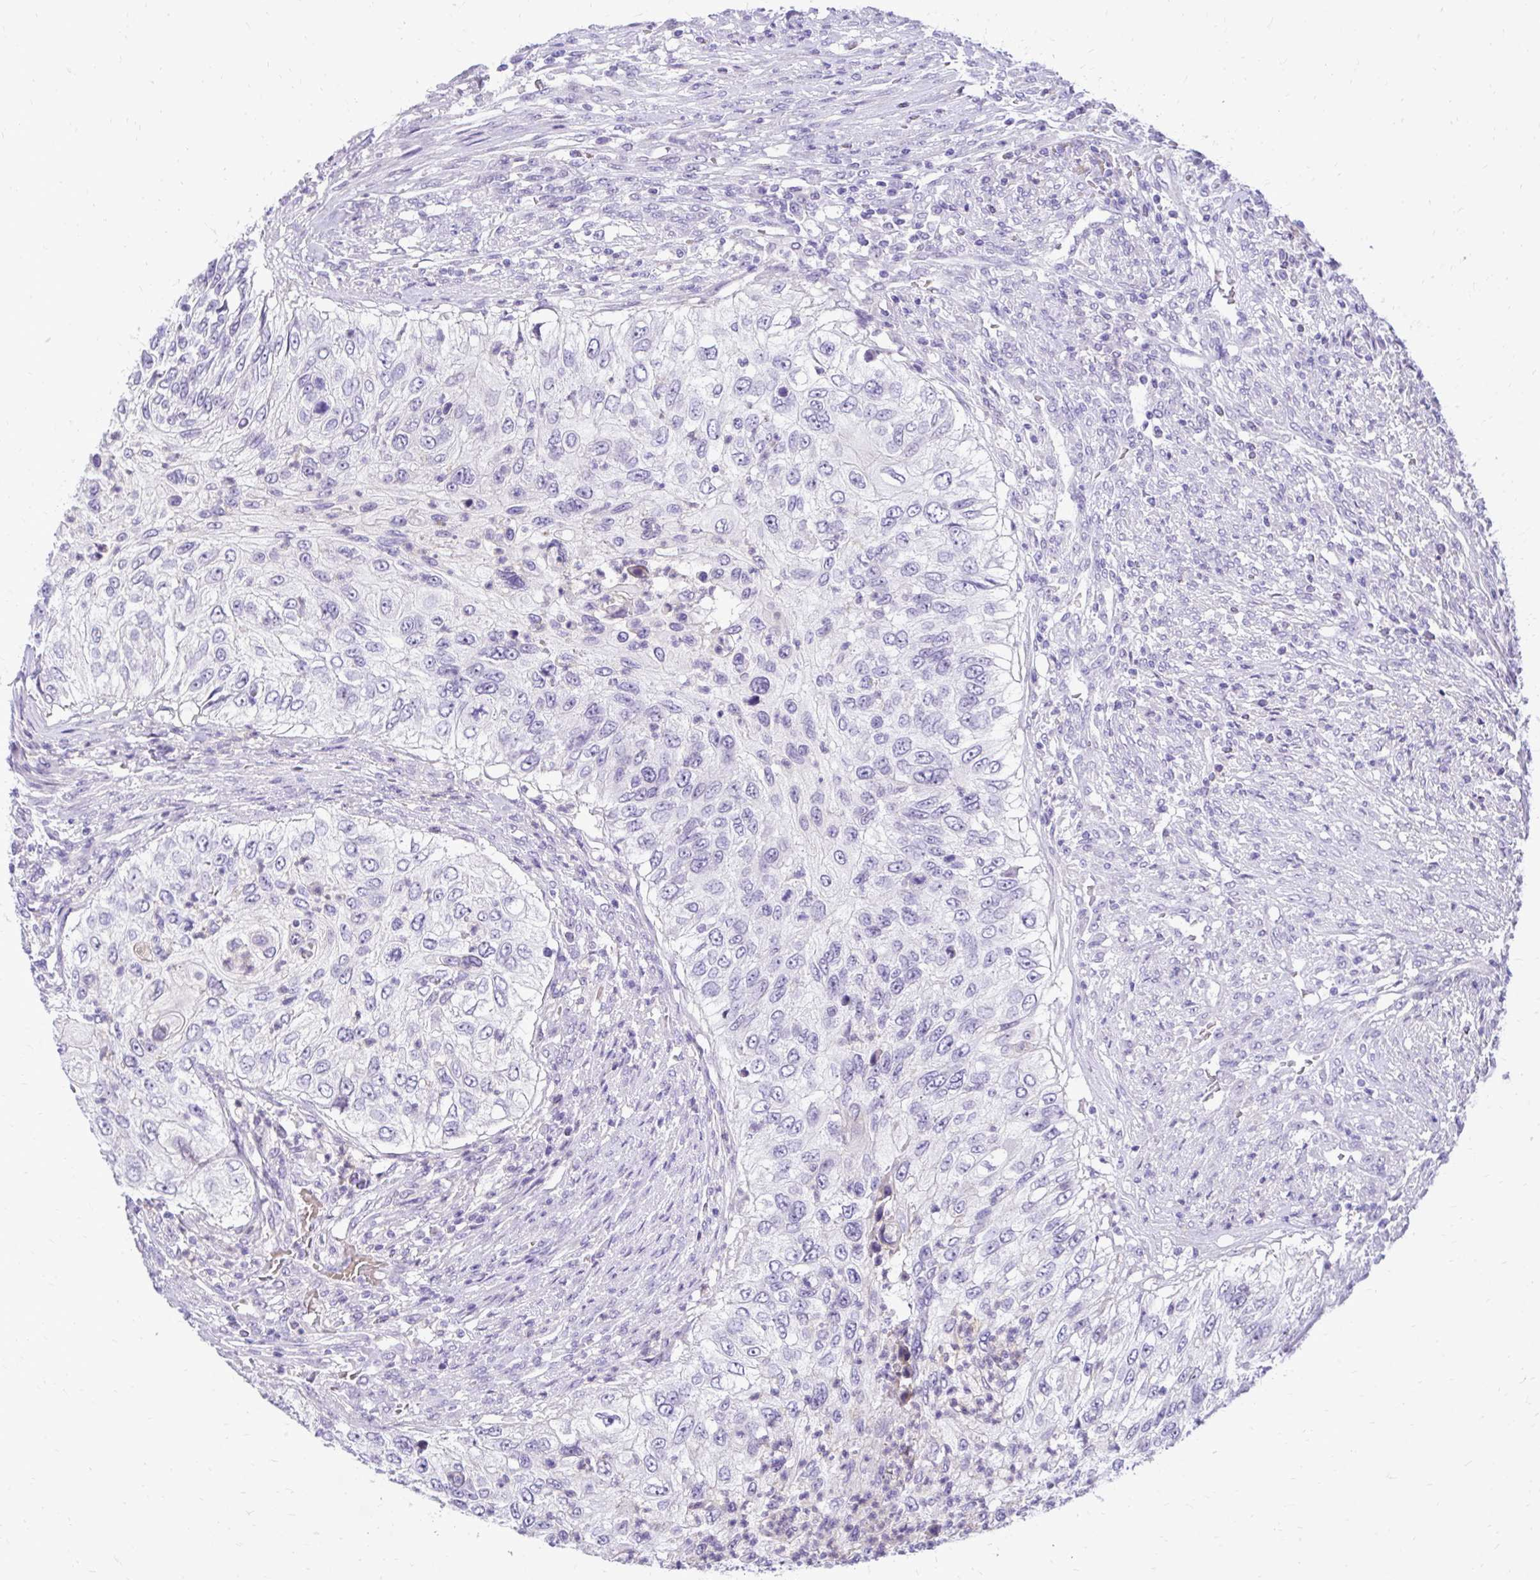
{"staining": {"intensity": "negative", "quantity": "none", "location": "none"}, "tissue": "urothelial cancer", "cell_type": "Tumor cells", "image_type": "cancer", "snomed": [{"axis": "morphology", "description": "Urothelial carcinoma, High grade"}, {"axis": "topography", "description": "Urinary bladder"}], "caption": "The micrograph exhibits no staining of tumor cells in urothelial cancer.", "gene": "ZSWIM9", "patient": {"sex": "female", "age": 60}}